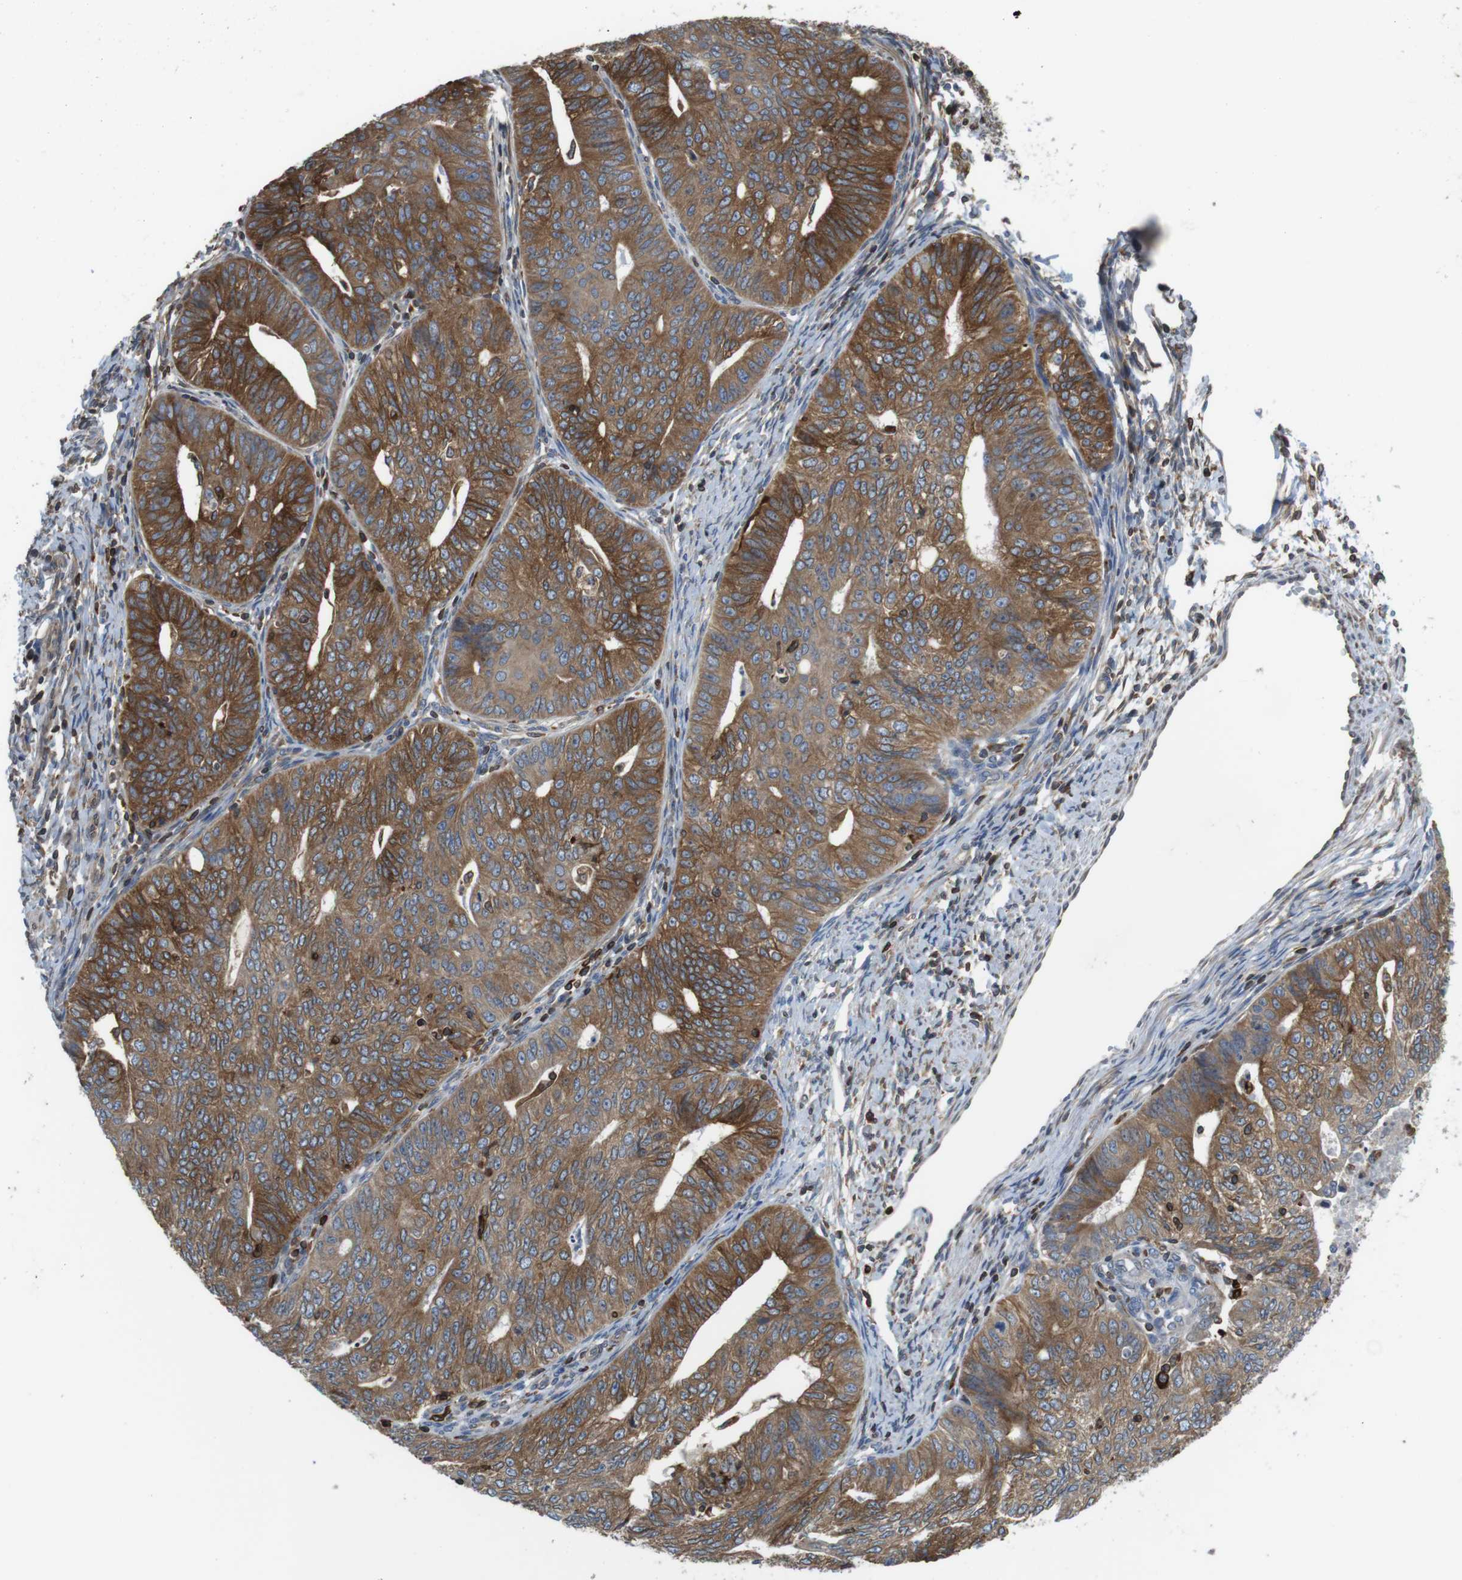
{"staining": {"intensity": "moderate", "quantity": ">75%", "location": "cytoplasmic/membranous"}, "tissue": "endometrial cancer", "cell_type": "Tumor cells", "image_type": "cancer", "snomed": [{"axis": "morphology", "description": "Adenocarcinoma, NOS"}, {"axis": "topography", "description": "Endometrium"}], "caption": "The immunohistochemical stain shows moderate cytoplasmic/membranous expression in tumor cells of endometrial cancer (adenocarcinoma) tissue. The protein of interest is shown in brown color, while the nuclei are stained blue.", "gene": "ARL6IP5", "patient": {"sex": "female", "age": 32}}